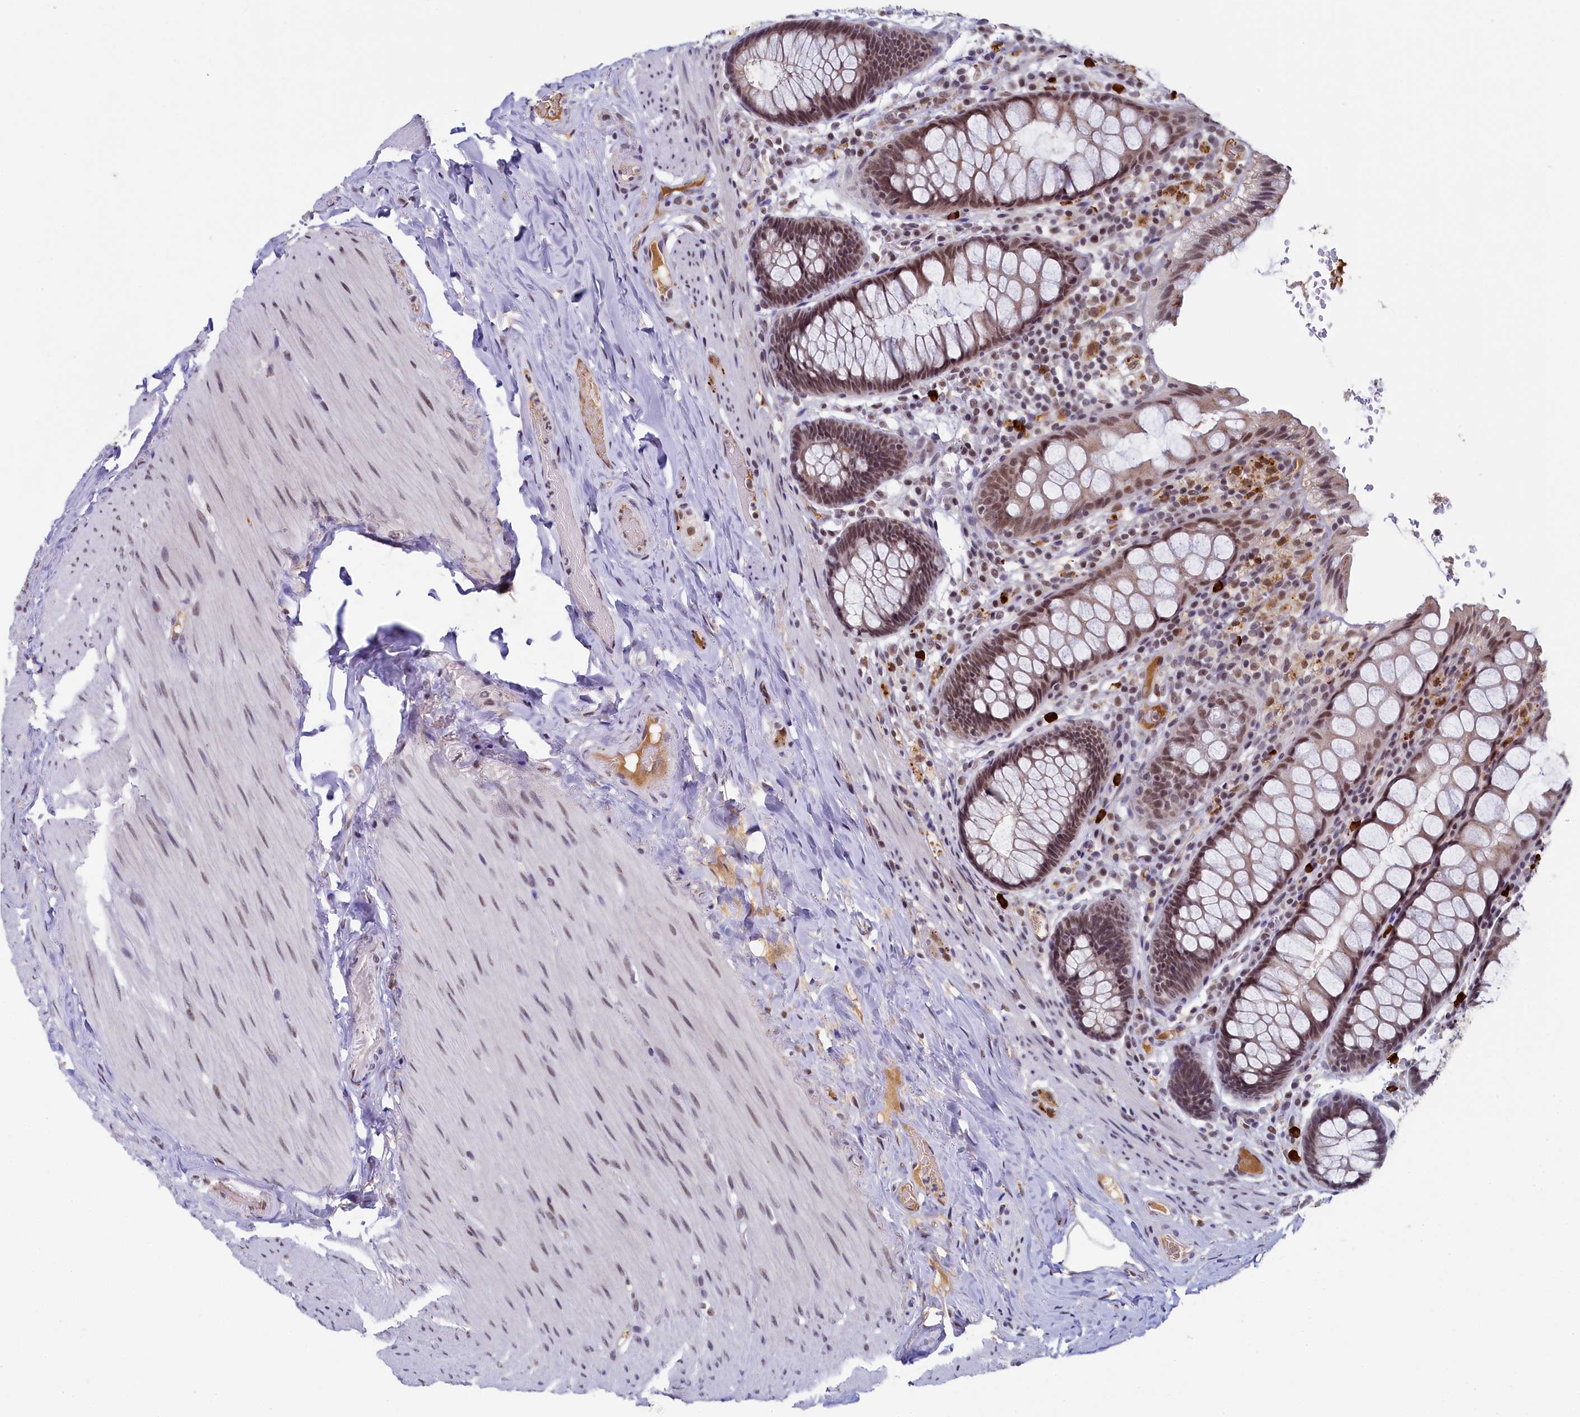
{"staining": {"intensity": "moderate", "quantity": ">75%", "location": "nuclear"}, "tissue": "rectum", "cell_type": "Glandular cells", "image_type": "normal", "snomed": [{"axis": "morphology", "description": "Normal tissue, NOS"}, {"axis": "topography", "description": "Rectum"}], "caption": "This is an image of immunohistochemistry (IHC) staining of unremarkable rectum, which shows moderate staining in the nuclear of glandular cells.", "gene": "INTS14", "patient": {"sex": "male", "age": 83}}